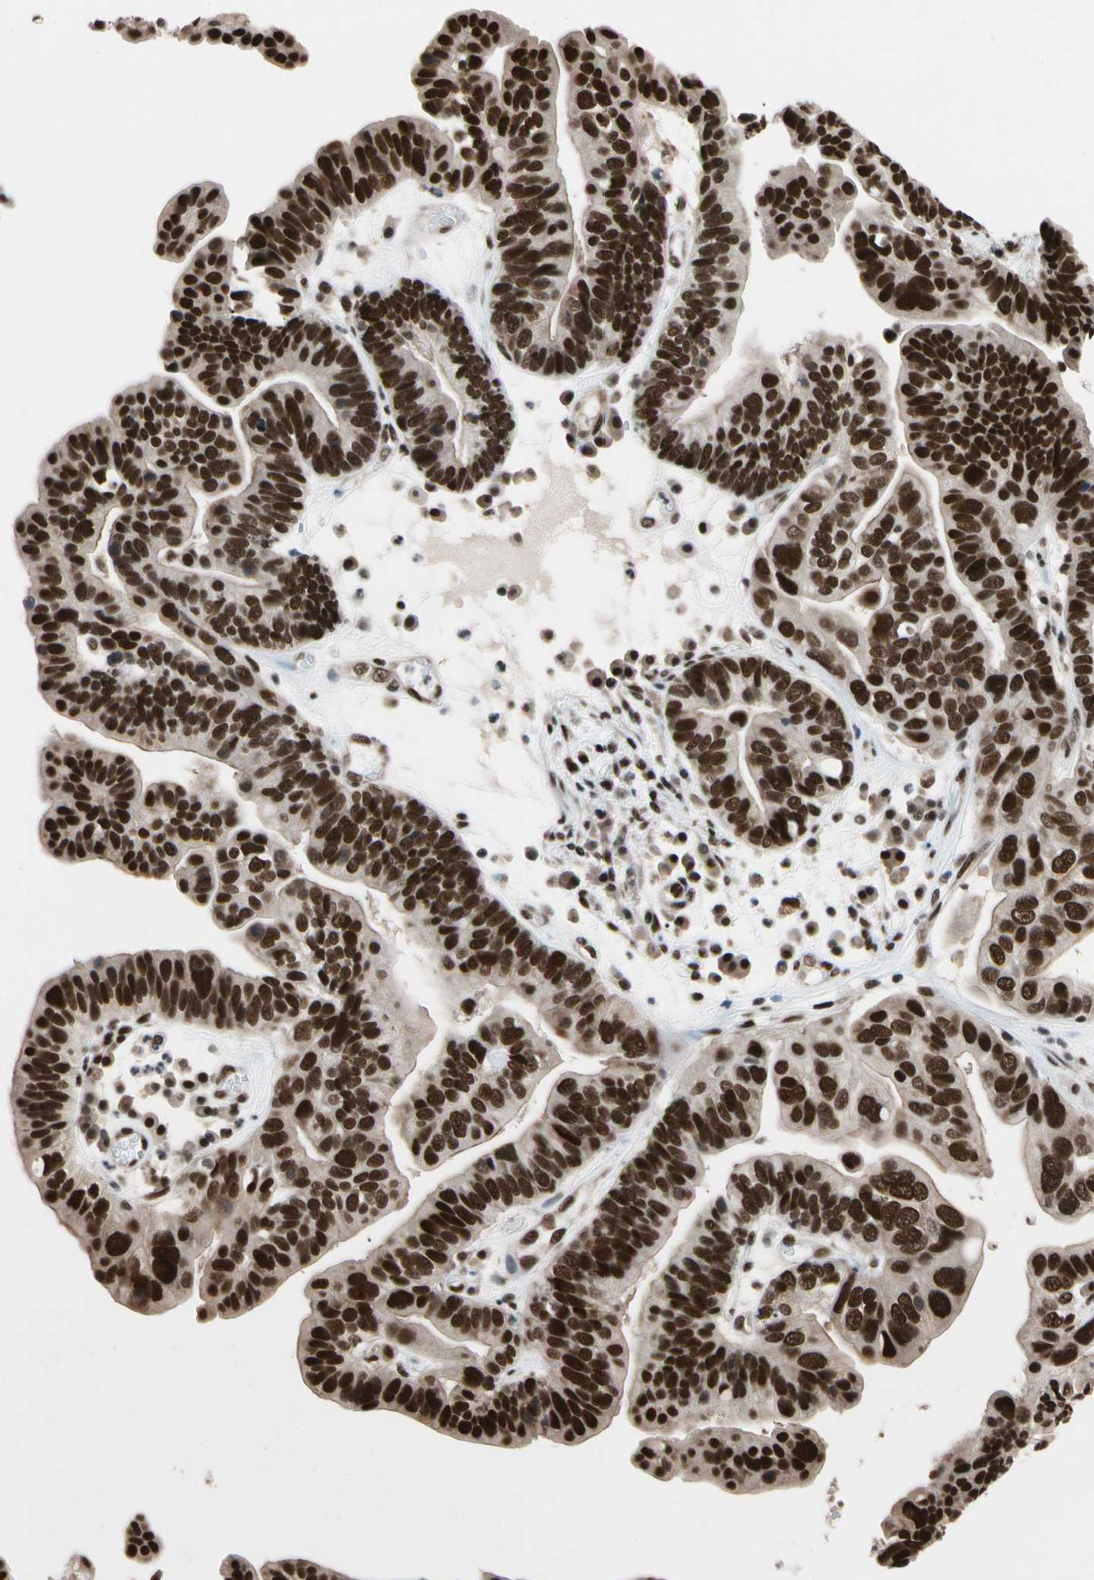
{"staining": {"intensity": "strong", "quantity": ">75%", "location": "nuclear"}, "tissue": "ovarian cancer", "cell_type": "Tumor cells", "image_type": "cancer", "snomed": [{"axis": "morphology", "description": "Cystadenocarcinoma, serous, NOS"}, {"axis": "topography", "description": "Ovary"}], "caption": "Immunohistochemical staining of ovarian cancer (serous cystadenocarcinoma) demonstrates high levels of strong nuclear staining in about >75% of tumor cells. Using DAB (3,3'-diaminobenzidine) (brown) and hematoxylin (blue) stains, captured at high magnification using brightfield microscopy.", "gene": "FAM98B", "patient": {"sex": "female", "age": 56}}